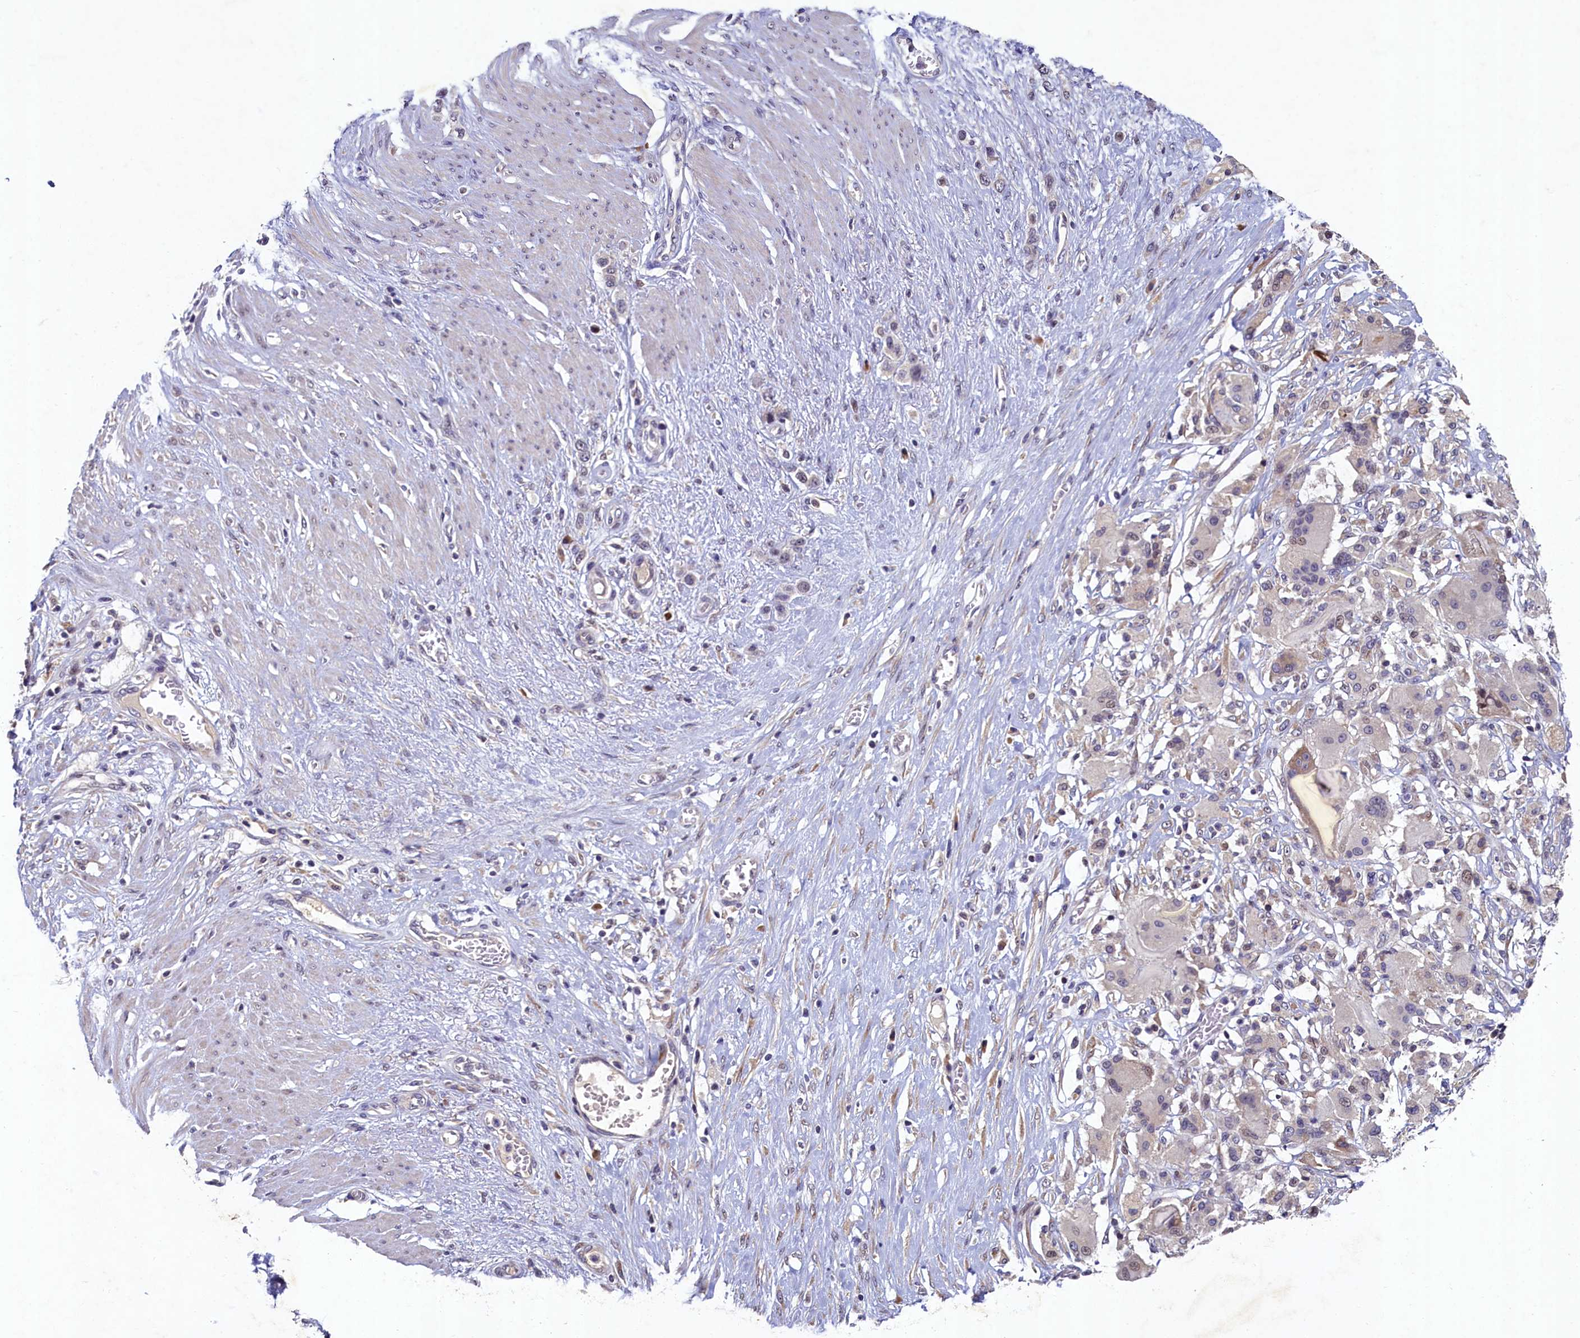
{"staining": {"intensity": "weak", "quantity": "<25%", "location": "nuclear"}, "tissue": "stomach cancer", "cell_type": "Tumor cells", "image_type": "cancer", "snomed": [{"axis": "morphology", "description": "Adenocarcinoma, NOS"}, {"axis": "morphology", "description": "Adenocarcinoma, High grade"}, {"axis": "topography", "description": "Stomach, upper"}, {"axis": "topography", "description": "Stomach, lower"}], "caption": "IHC micrograph of neoplastic tissue: stomach adenocarcinoma stained with DAB (3,3'-diaminobenzidine) shows no significant protein staining in tumor cells.", "gene": "LATS2", "patient": {"sex": "female", "age": 65}}